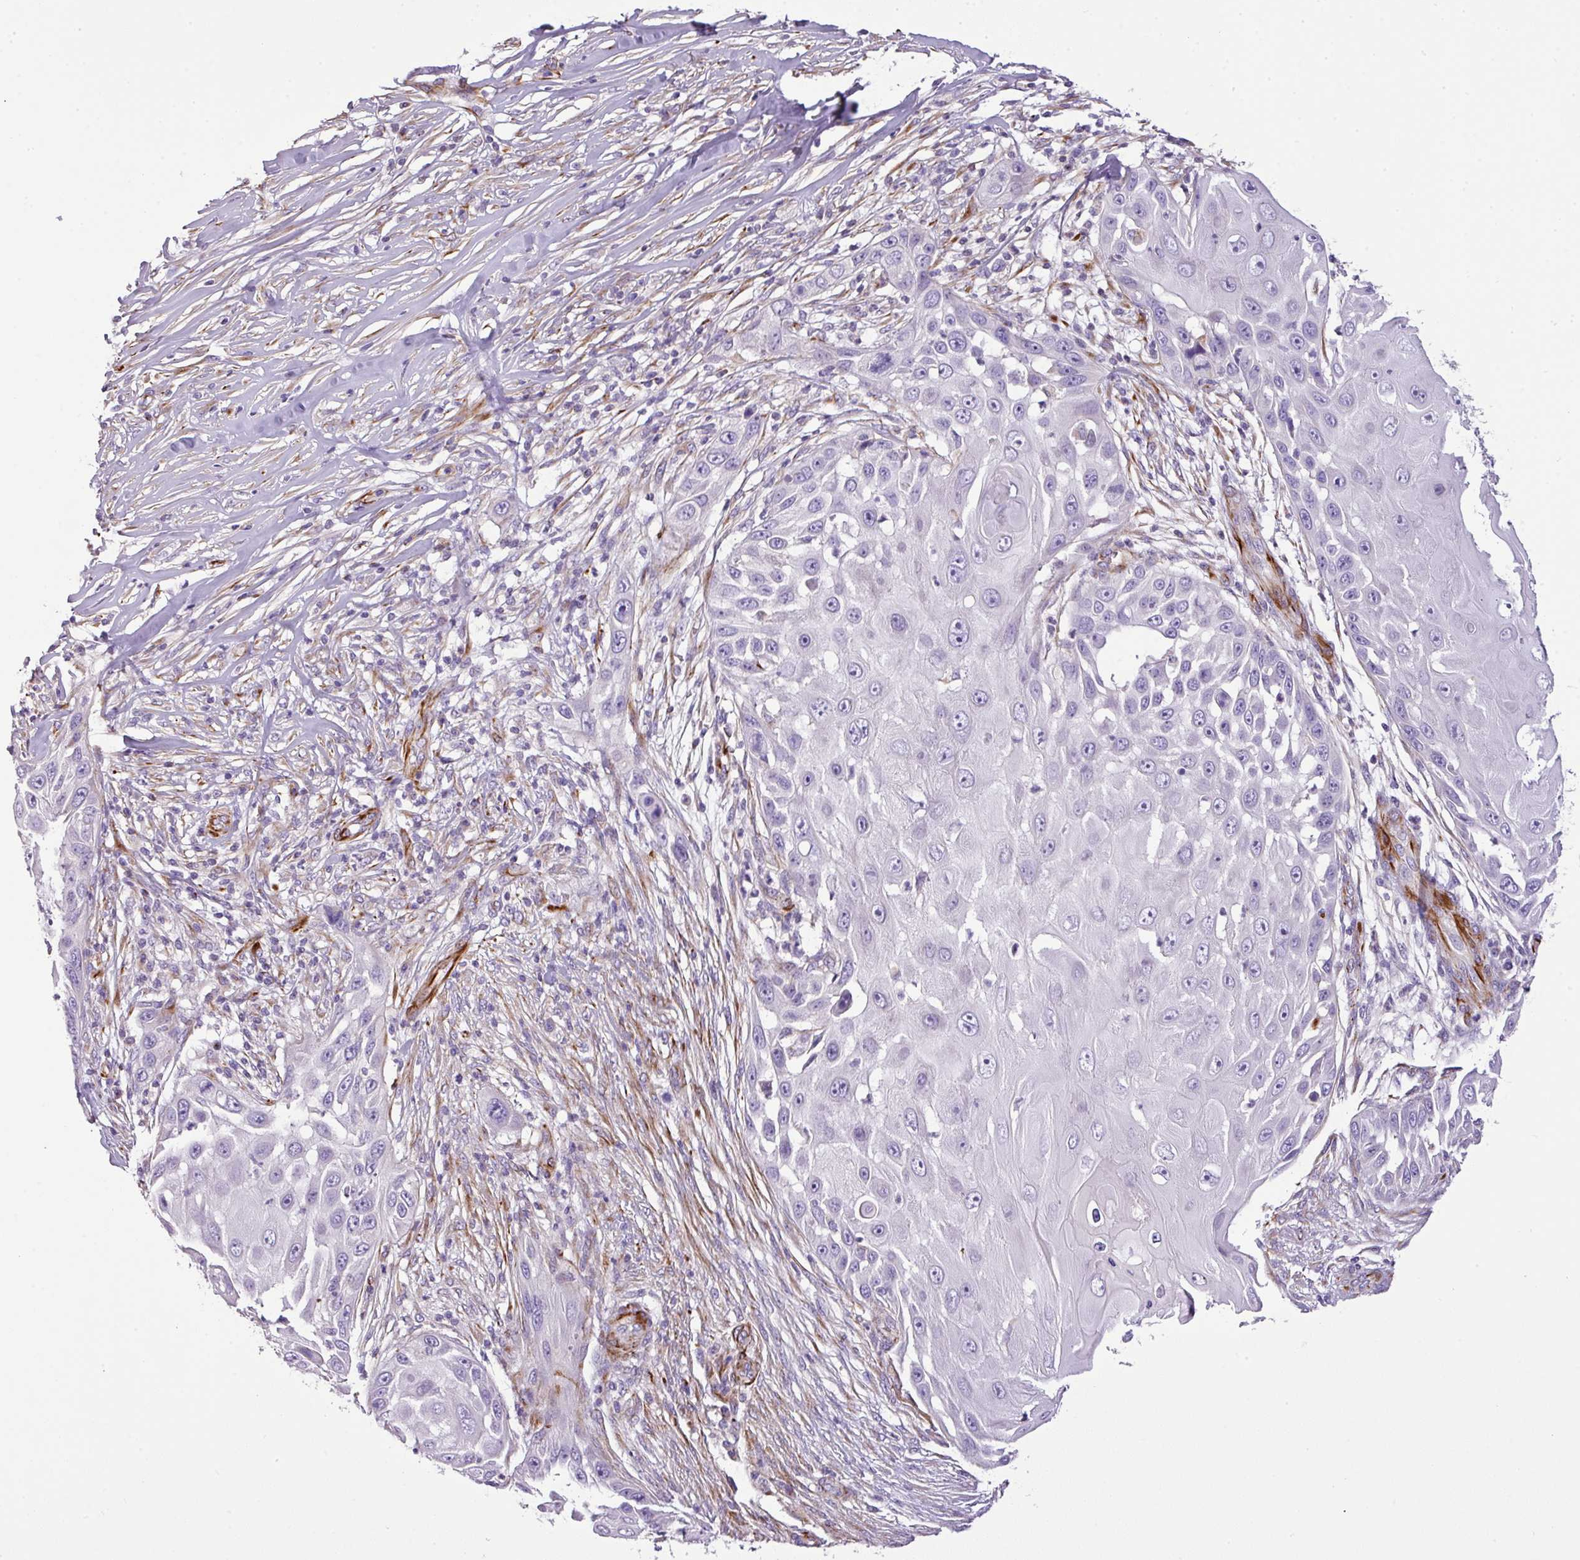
{"staining": {"intensity": "negative", "quantity": "none", "location": "none"}, "tissue": "skin cancer", "cell_type": "Tumor cells", "image_type": "cancer", "snomed": [{"axis": "morphology", "description": "Squamous cell carcinoma, NOS"}, {"axis": "topography", "description": "Skin"}], "caption": "The histopathology image exhibits no significant positivity in tumor cells of skin cancer (squamous cell carcinoma).", "gene": "ENSG00000273748", "patient": {"sex": "female", "age": 44}}